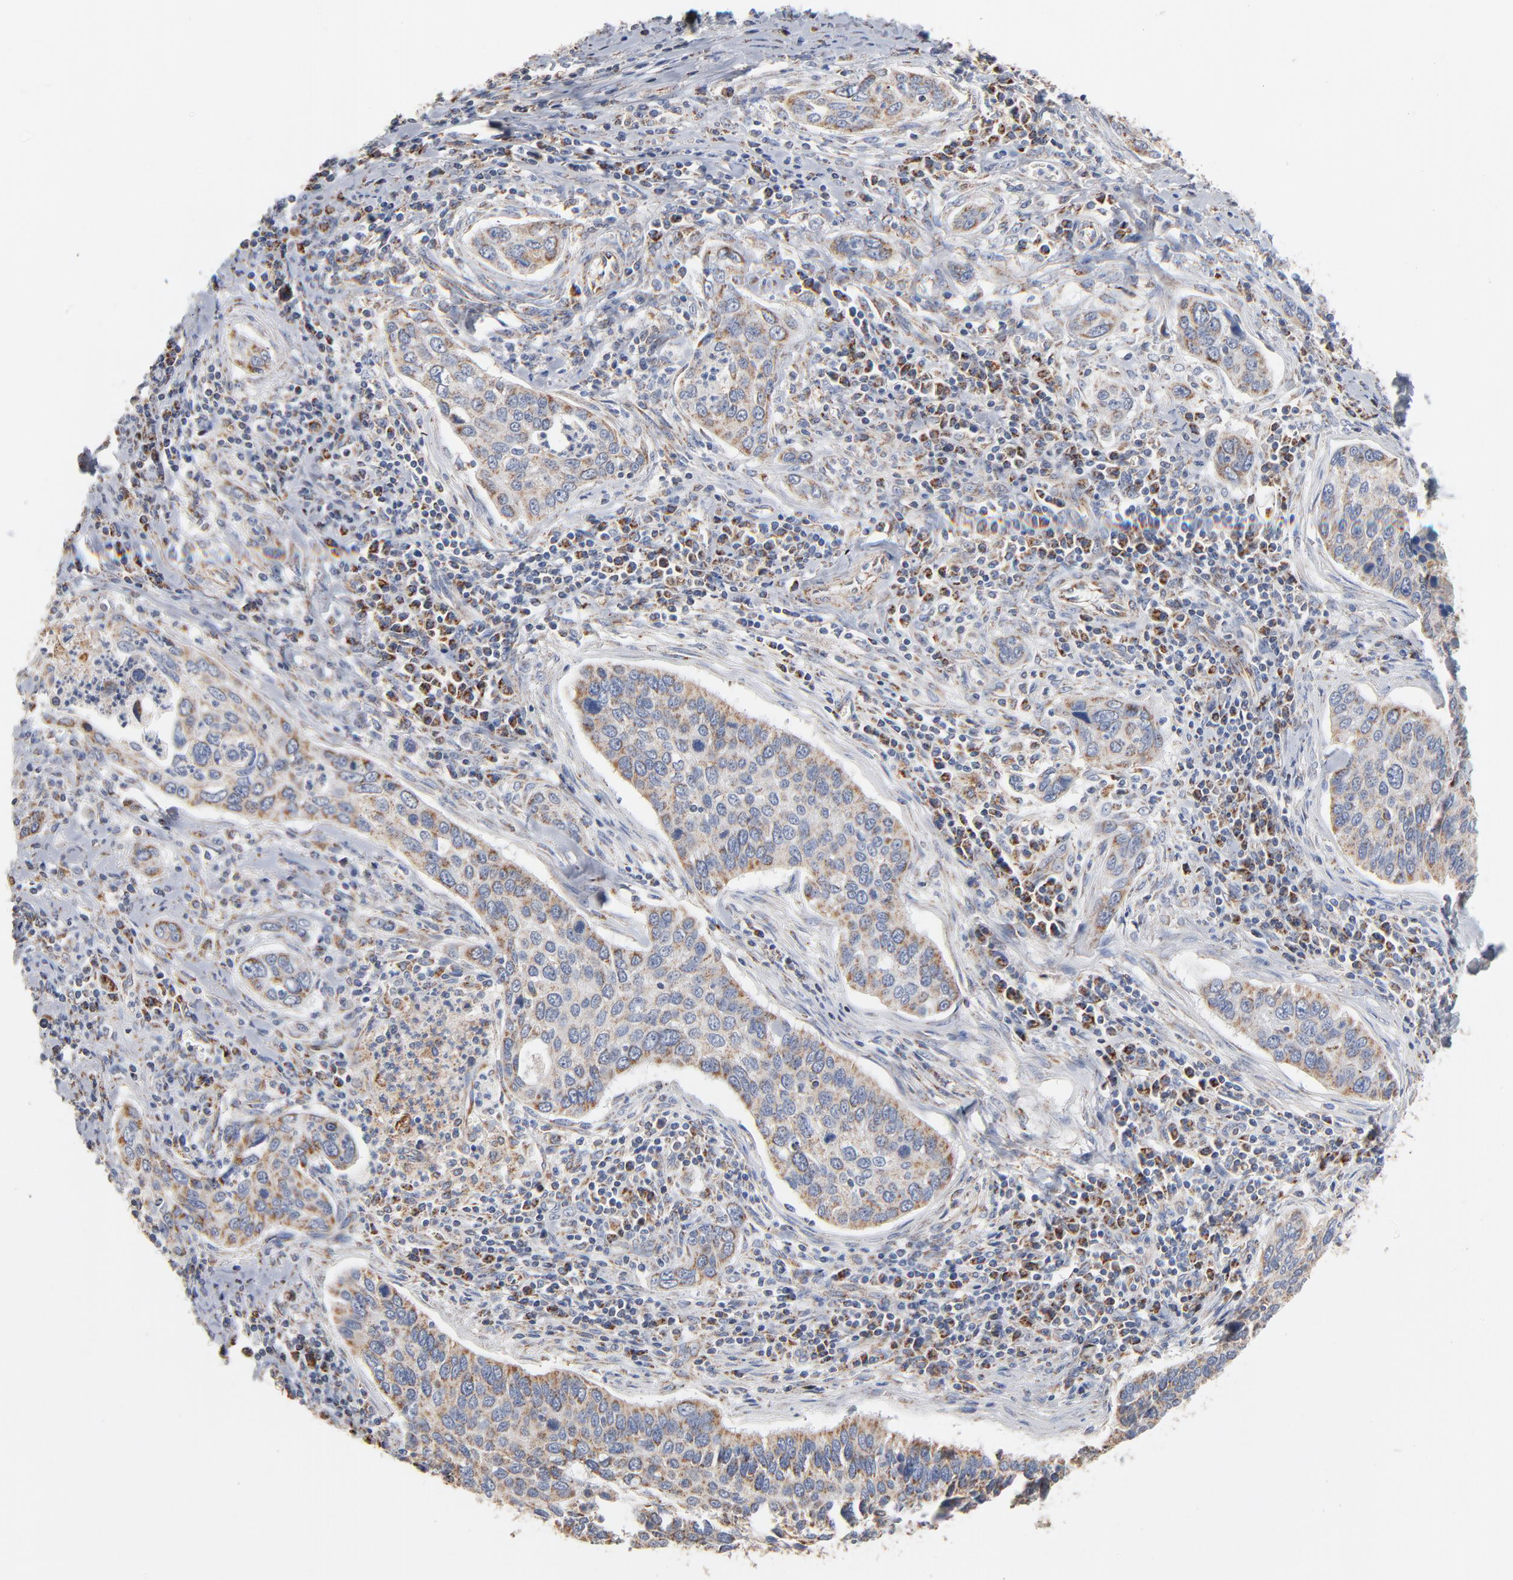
{"staining": {"intensity": "moderate", "quantity": ">75%", "location": "cytoplasmic/membranous"}, "tissue": "cervical cancer", "cell_type": "Tumor cells", "image_type": "cancer", "snomed": [{"axis": "morphology", "description": "Squamous cell carcinoma, NOS"}, {"axis": "topography", "description": "Cervix"}], "caption": "Immunohistochemistry (IHC) of human cervical cancer (squamous cell carcinoma) exhibits medium levels of moderate cytoplasmic/membranous expression in about >75% of tumor cells.", "gene": "UQCRC1", "patient": {"sex": "female", "age": 53}}